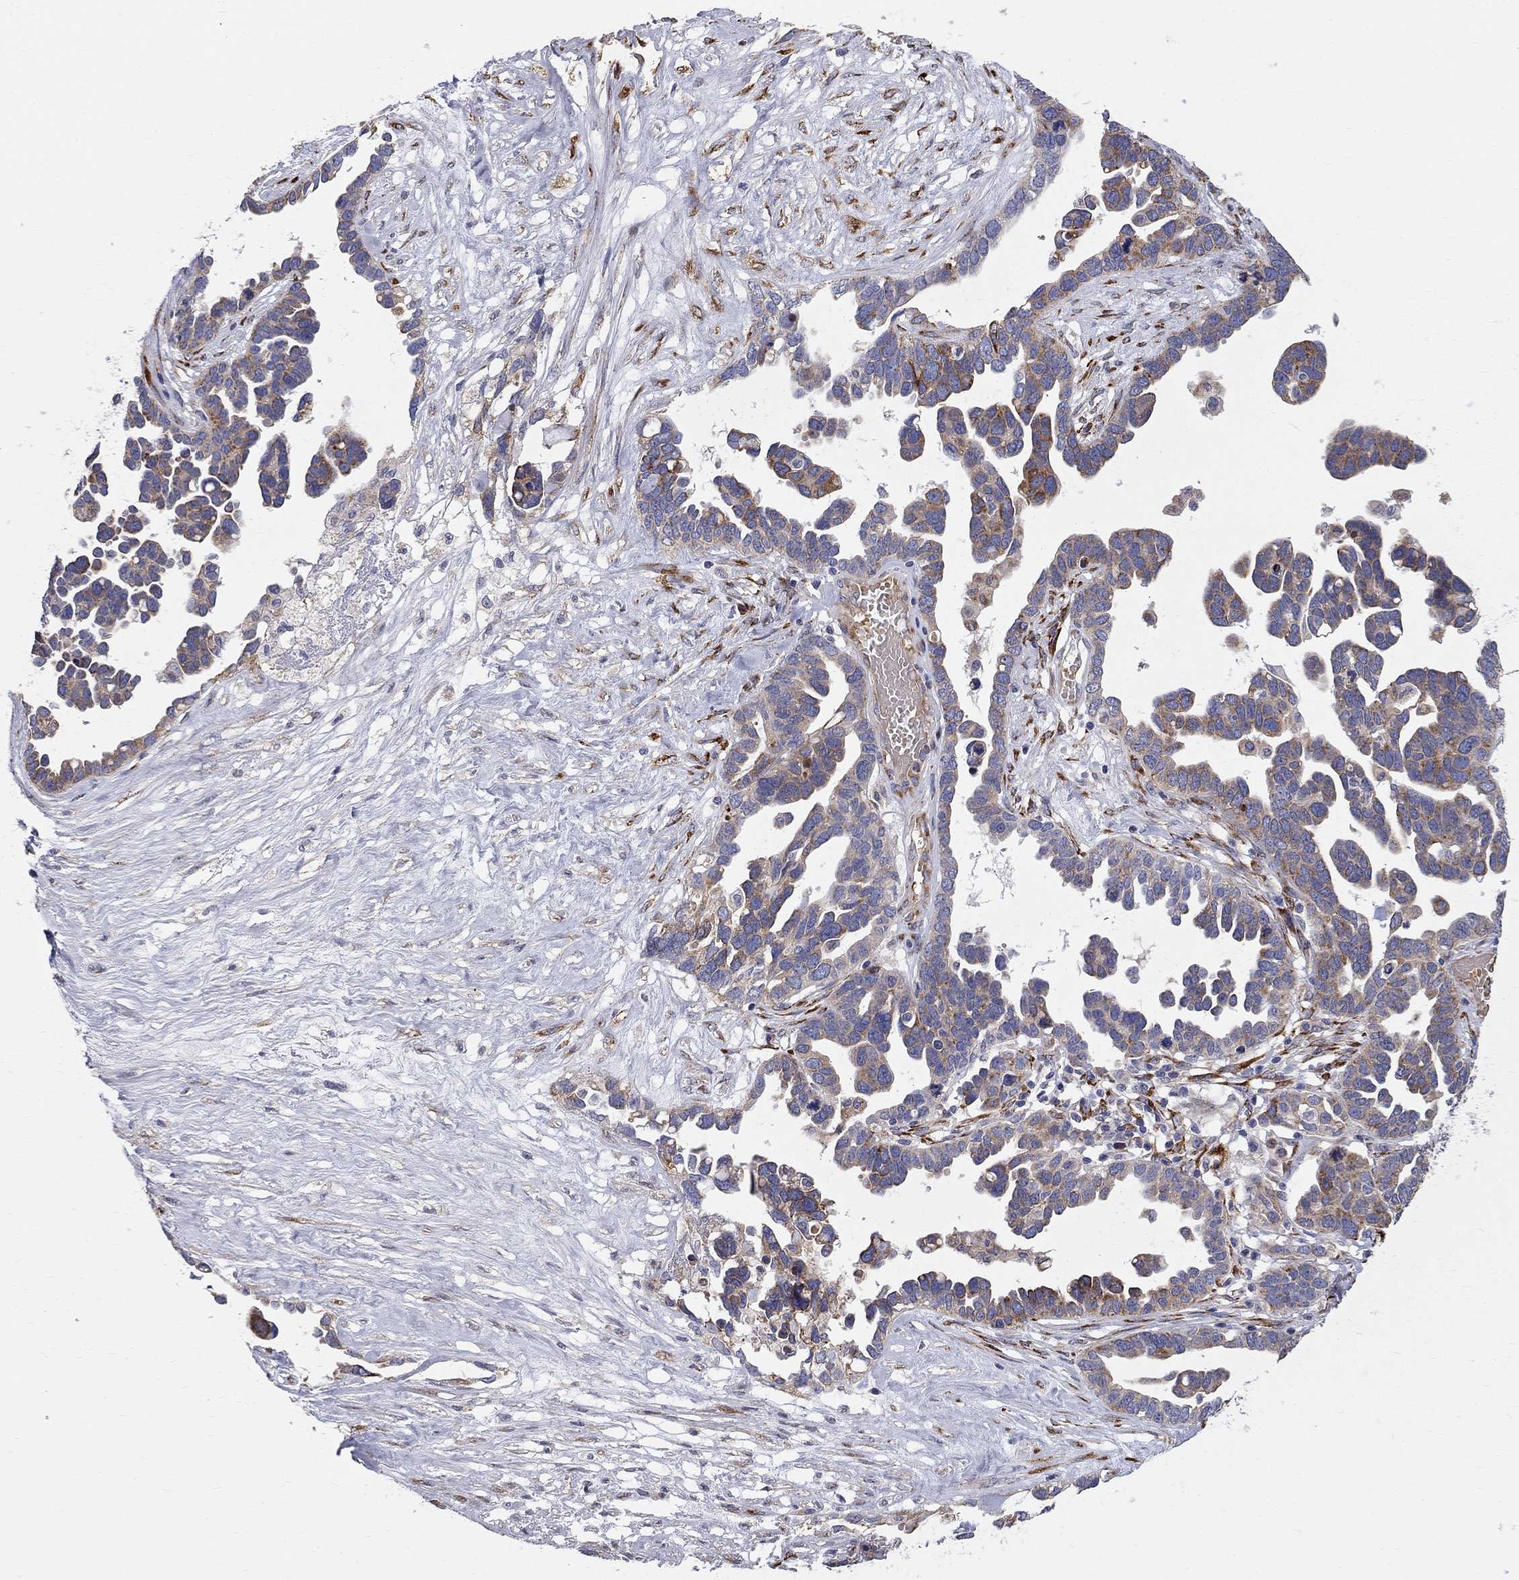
{"staining": {"intensity": "strong", "quantity": "<25%", "location": "cytoplasmic/membranous"}, "tissue": "ovarian cancer", "cell_type": "Tumor cells", "image_type": "cancer", "snomed": [{"axis": "morphology", "description": "Cystadenocarcinoma, serous, NOS"}, {"axis": "topography", "description": "Ovary"}], "caption": "IHC (DAB (3,3'-diaminobenzidine)) staining of human ovarian serous cystadenocarcinoma demonstrates strong cytoplasmic/membranous protein staining in about <25% of tumor cells.", "gene": "CASTOR1", "patient": {"sex": "female", "age": 54}}